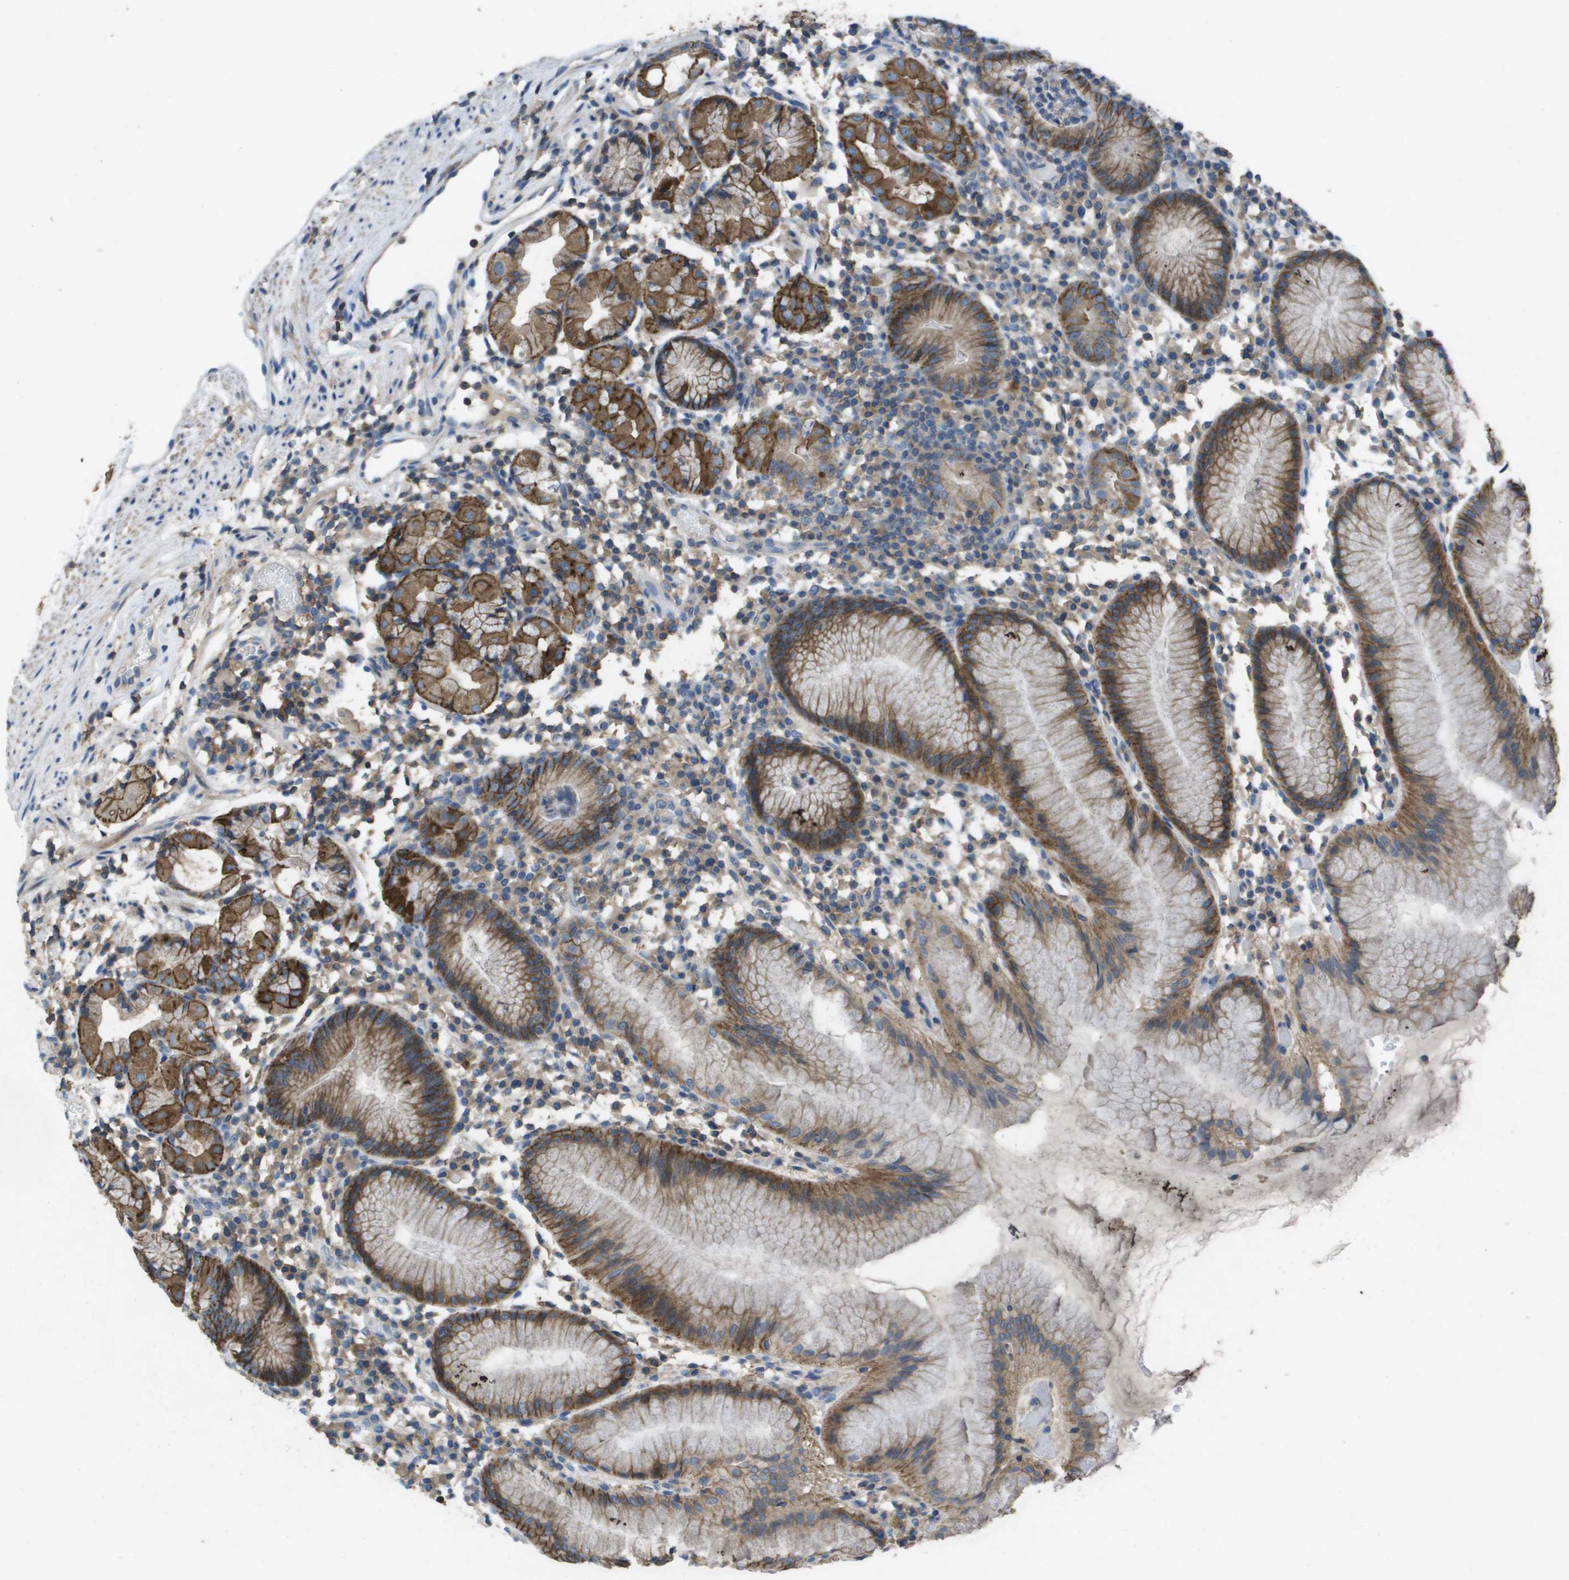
{"staining": {"intensity": "moderate", "quantity": ">75%", "location": "cytoplasmic/membranous"}, "tissue": "stomach", "cell_type": "Glandular cells", "image_type": "normal", "snomed": [{"axis": "morphology", "description": "Normal tissue, NOS"}, {"axis": "topography", "description": "Stomach"}, {"axis": "topography", "description": "Stomach, lower"}], "caption": "Immunohistochemistry of benign human stomach displays medium levels of moderate cytoplasmic/membranous expression in about >75% of glandular cells.", "gene": "CLCA4", "patient": {"sex": "female", "age": 75}}